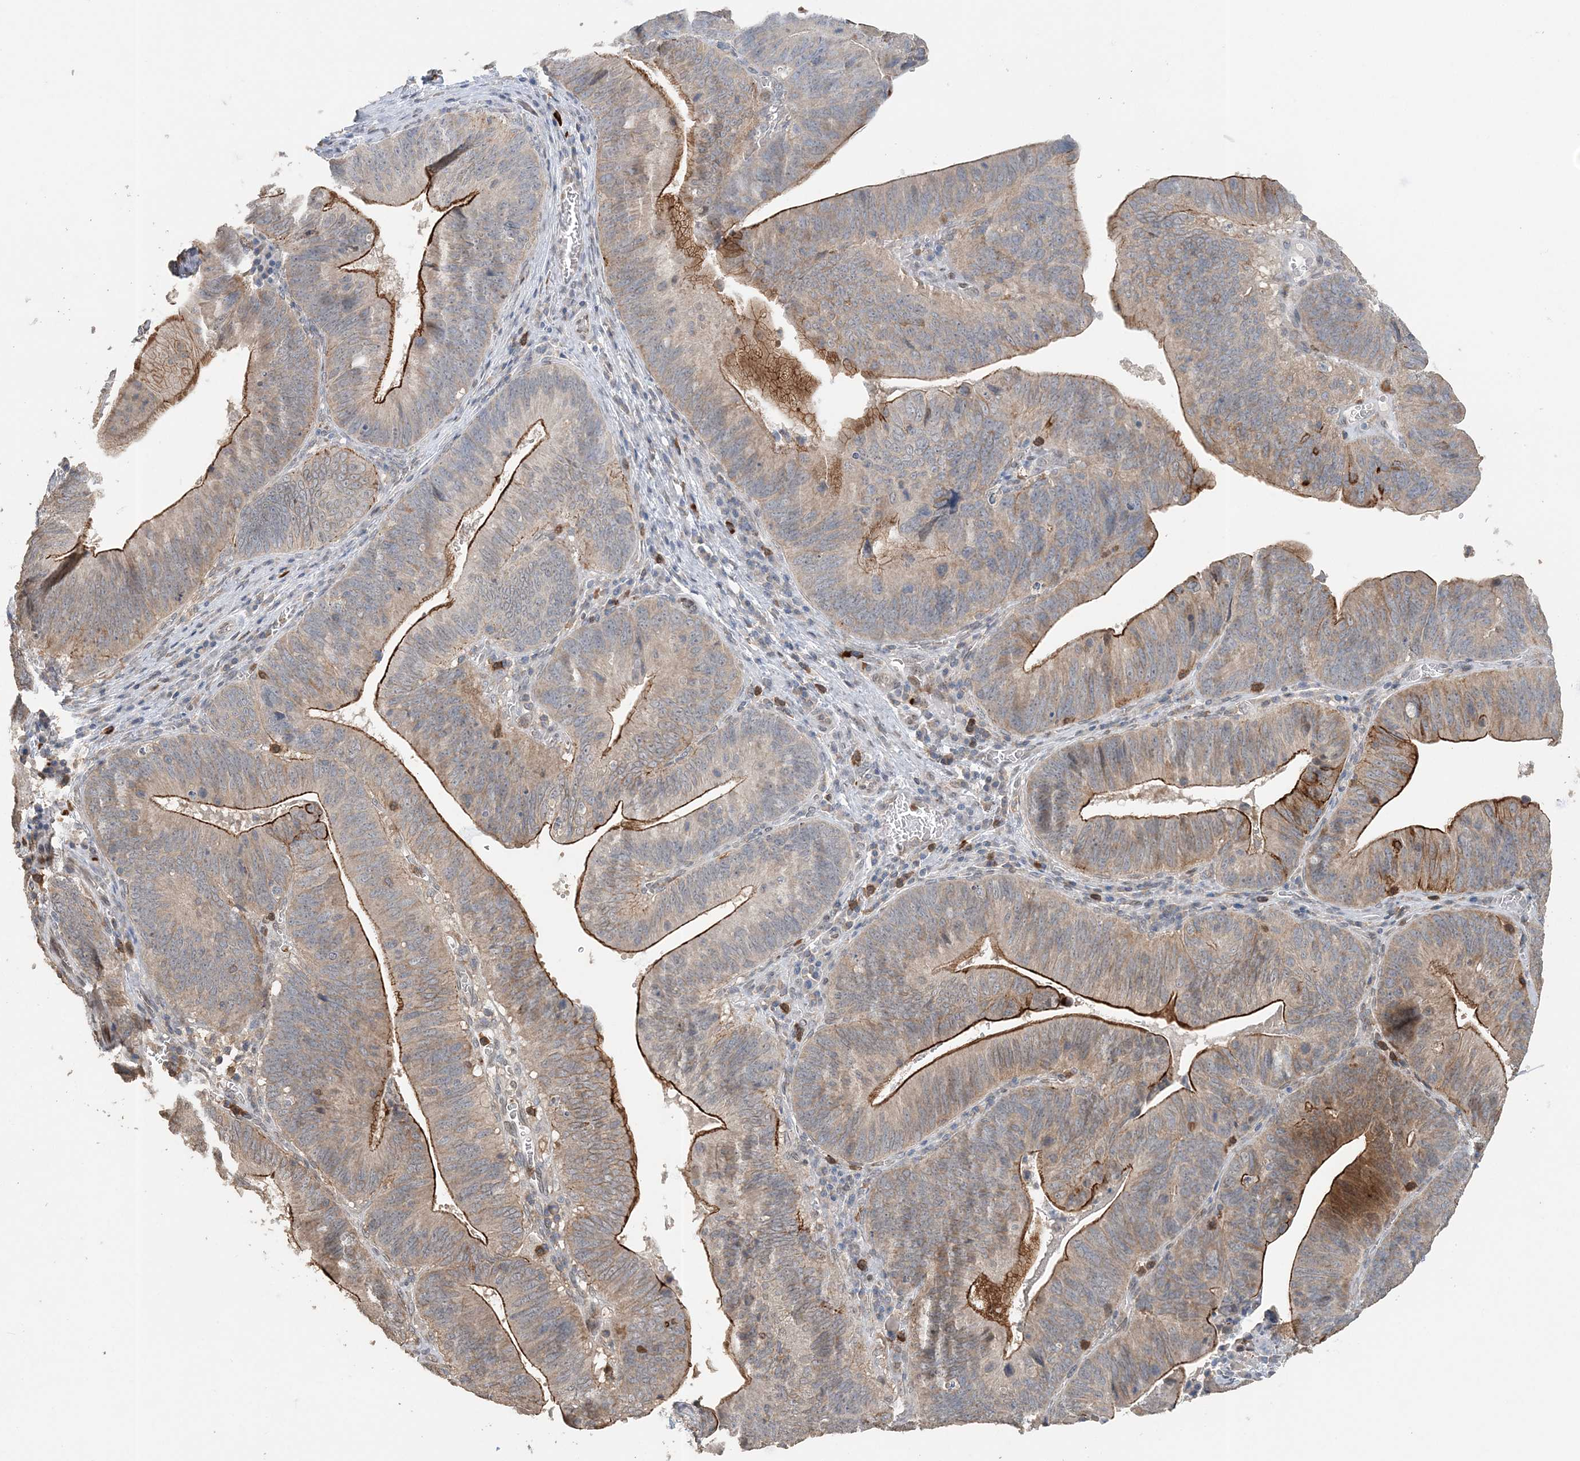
{"staining": {"intensity": "moderate", "quantity": "25%-75%", "location": "cytoplasmic/membranous"}, "tissue": "pancreatic cancer", "cell_type": "Tumor cells", "image_type": "cancer", "snomed": [{"axis": "morphology", "description": "Adenocarcinoma, NOS"}, {"axis": "topography", "description": "Pancreas"}], "caption": "Moderate cytoplasmic/membranous protein expression is seen in approximately 25%-75% of tumor cells in pancreatic cancer.", "gene": "FAM110A", "patient": {"sex": "male", "age": 63}}